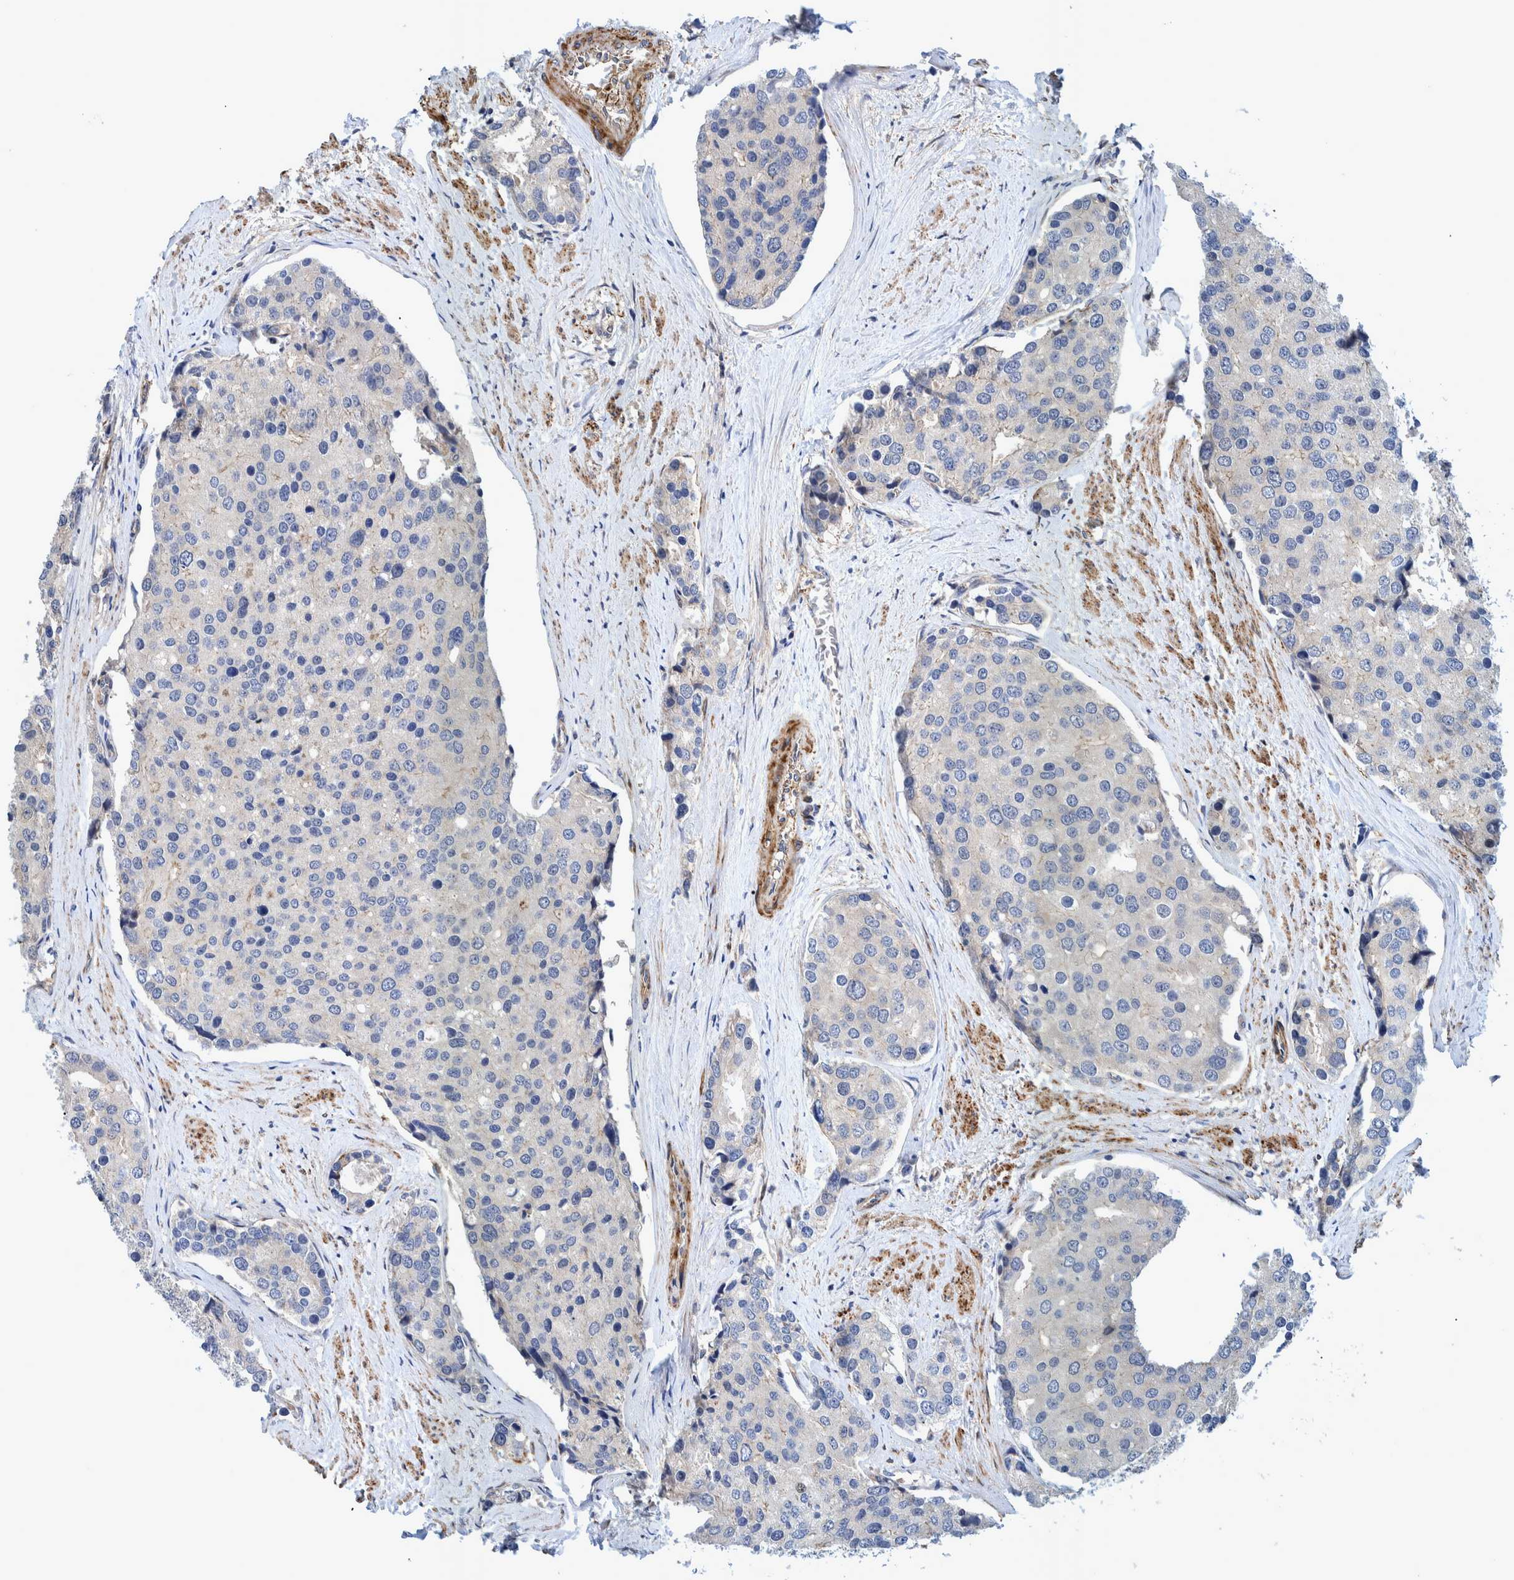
{"staining": {"intensity": "negative", "quantity": "none", "location": "none"}, "tissue": "prostate cancer", "cell_type": "Tumor cells", "image_type": "cancer", "snomed": [{"axis": "morphology", "description": "Adenocarcinoma, High grade"}, {"axis": "topography", "description": "Prostate"}], "caption": "This is an IHC image of prostate high-grade adenocarcinoma. There is no expression in tumor cells.", "gene": "GRPEL2", "patient": {"sex": "male", "age": 50}}